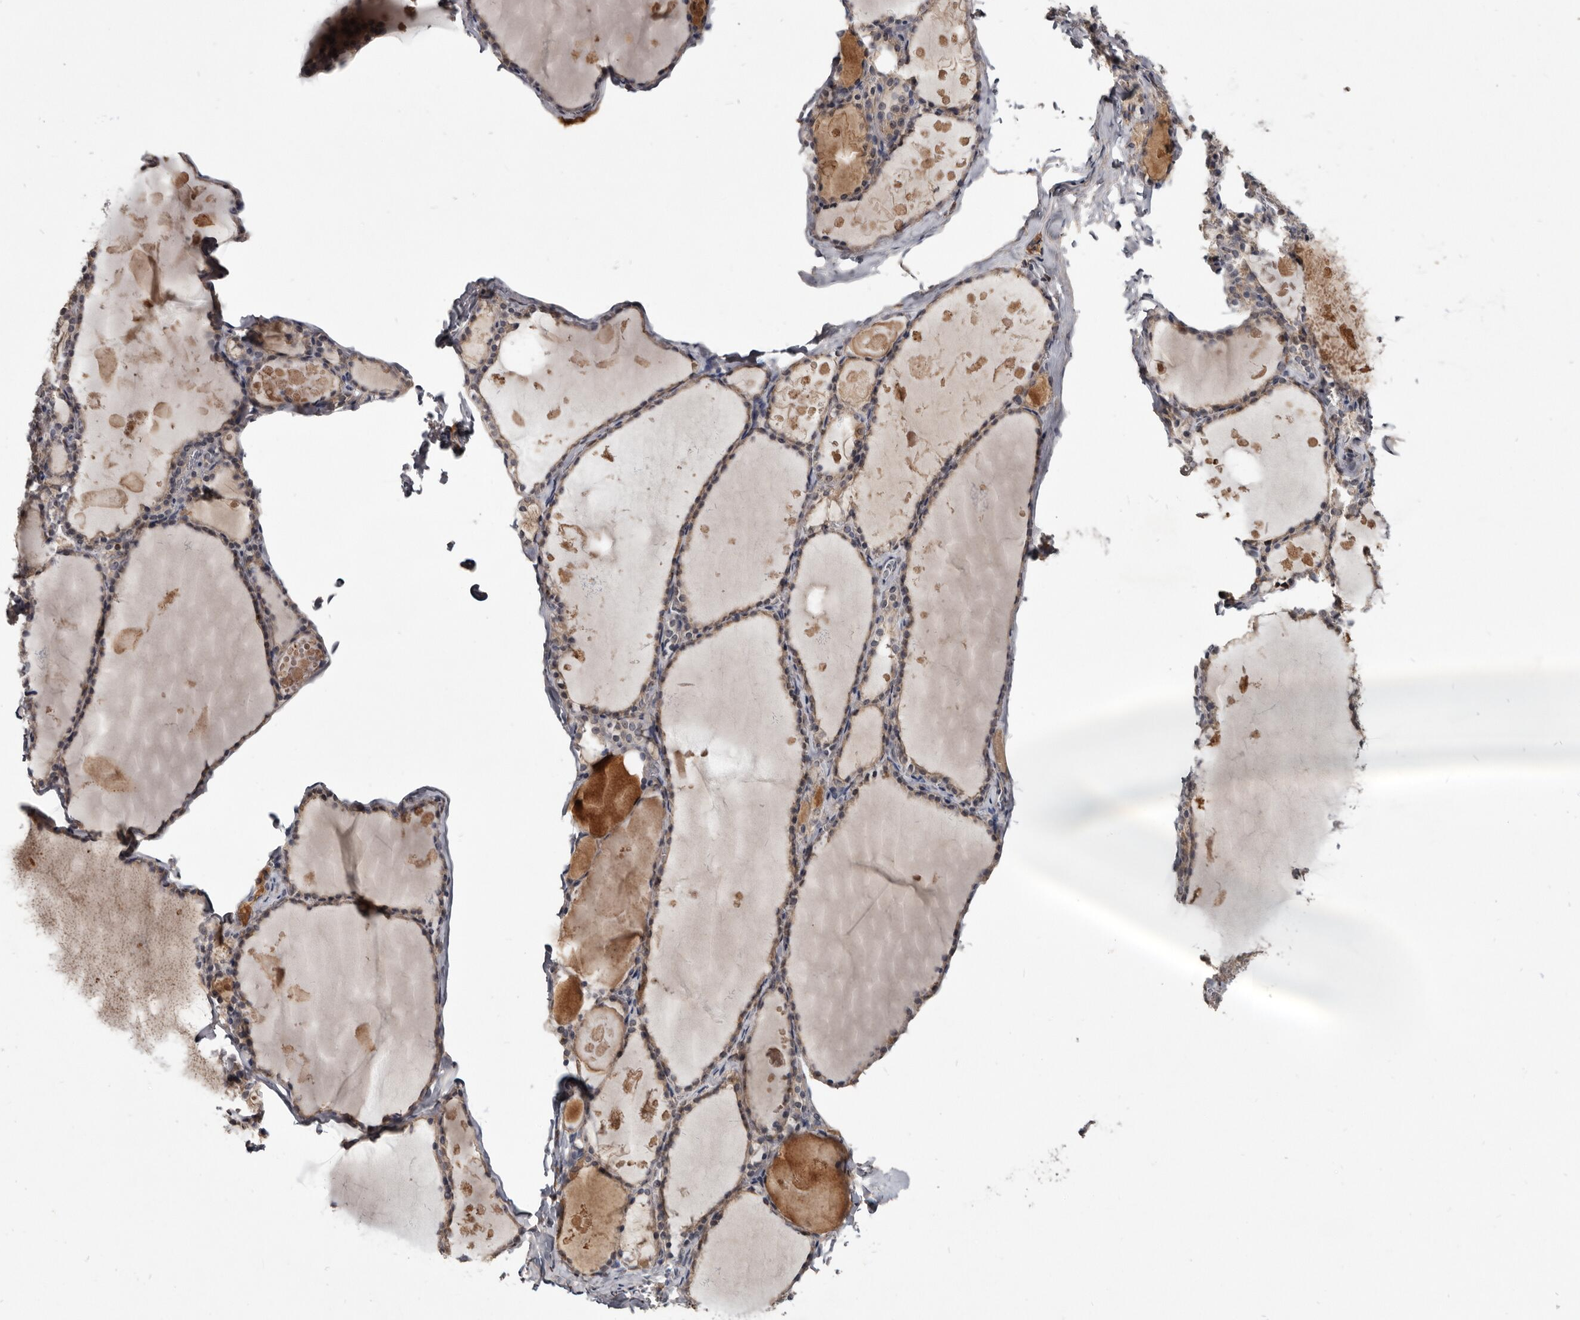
{"staining": {"intensity": "weak", "quantity": "25%-75%", "location": "cytoplasmic/membranous"}, "tissue": "thyroid gland", "cell_type": "Glandular cells", "image_type": "normal", "snomed": [{"axis": "morphology", "description": "Normal tissue, NOS"}, {"axis": "topography", "description": "Thyroid gland"}], "caption": "Thyroid gland stained with immunohistochemistry (IHC) reveals weak cytoplasmic/membranous staining in about 25%-75% of glandular cells. (DAB (3,3'-diaminobenzidine) IHC, brown staining for protein, blue staining for nuclei).", "gene": "TTC39A", "patient": {"sex": "male", "age": 56}}